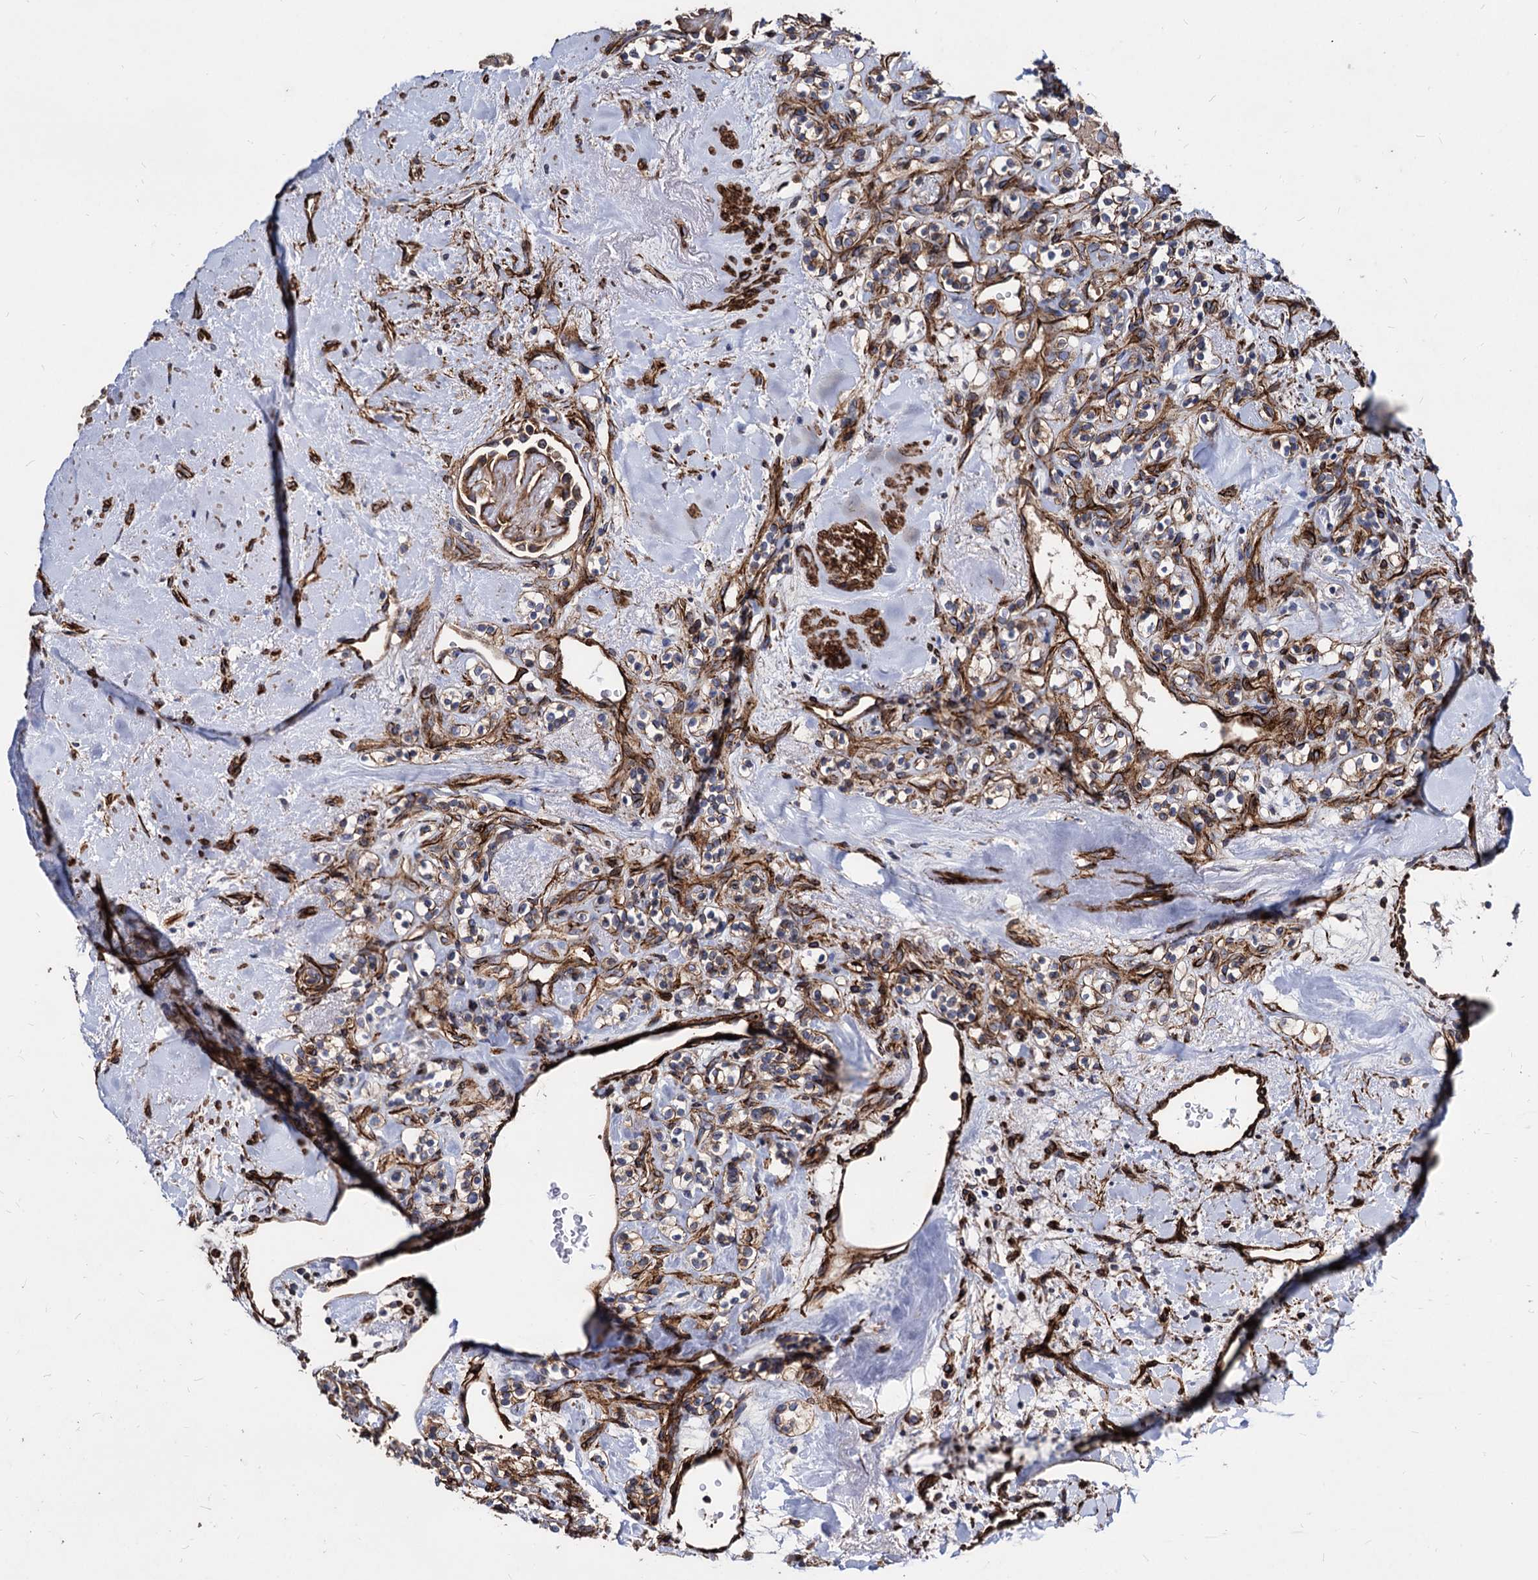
{"staining": {"intensity": "moderate", "quantity": "<25%", "location": "cytoplasmic/membranous"}, "tissue": "renal cancer", "cell_type": "Tumor cells", "image_type": "cancer", "snomed": [{"axis": "morphology", "description": "Adenocarcinoma, NOS"}, {"axis": "topography", "description": "Kidney"}], "caption": "This is a photomicrograph of immunohistochemistry (IHC) staining of renal cancer (adenocarcinoma), which shows moderate expression in the cytoplasmic/membranous of tumor cells.", "gene": "WDR11", "patient": {"sex": "male", "age": 77}}